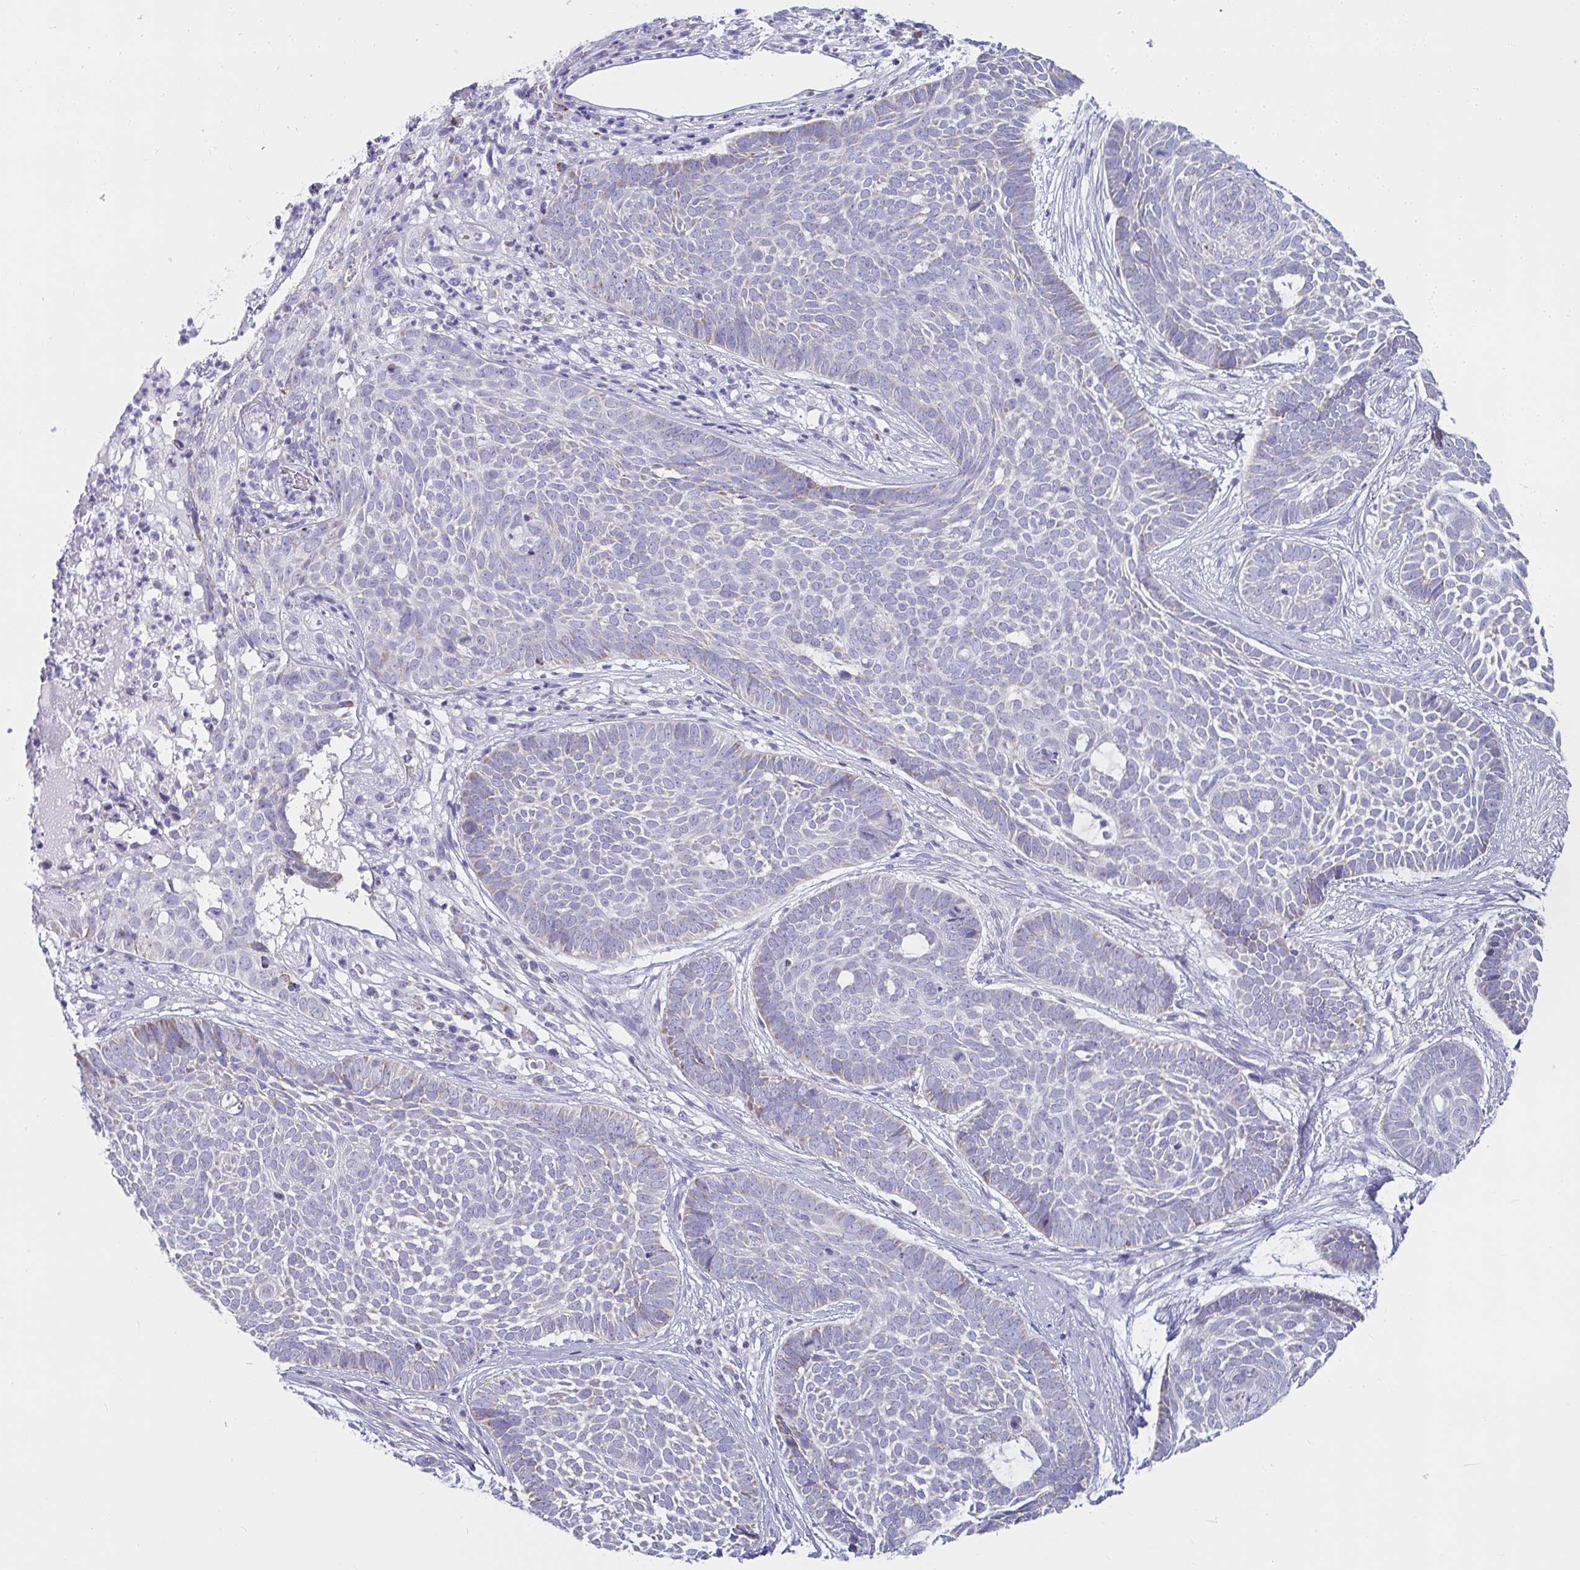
{"staining": {"intensity": "negative", "quantity": "none", "location": "none"}, "tissue": "skin cancer", "cell_type": "Tumor cells", "image_type": "cancer", "snomed": [{"axis": "morphology", "description": "Basal cell carcinoma"}, {"axis": "topography", "description": "Skin"}], "caption": "IHC of basal cell carcinoma (skin) exhibits no staining in tumor cells.", "gene": "SLC6A1", "patient": {"sex": "female", "age": 89}}